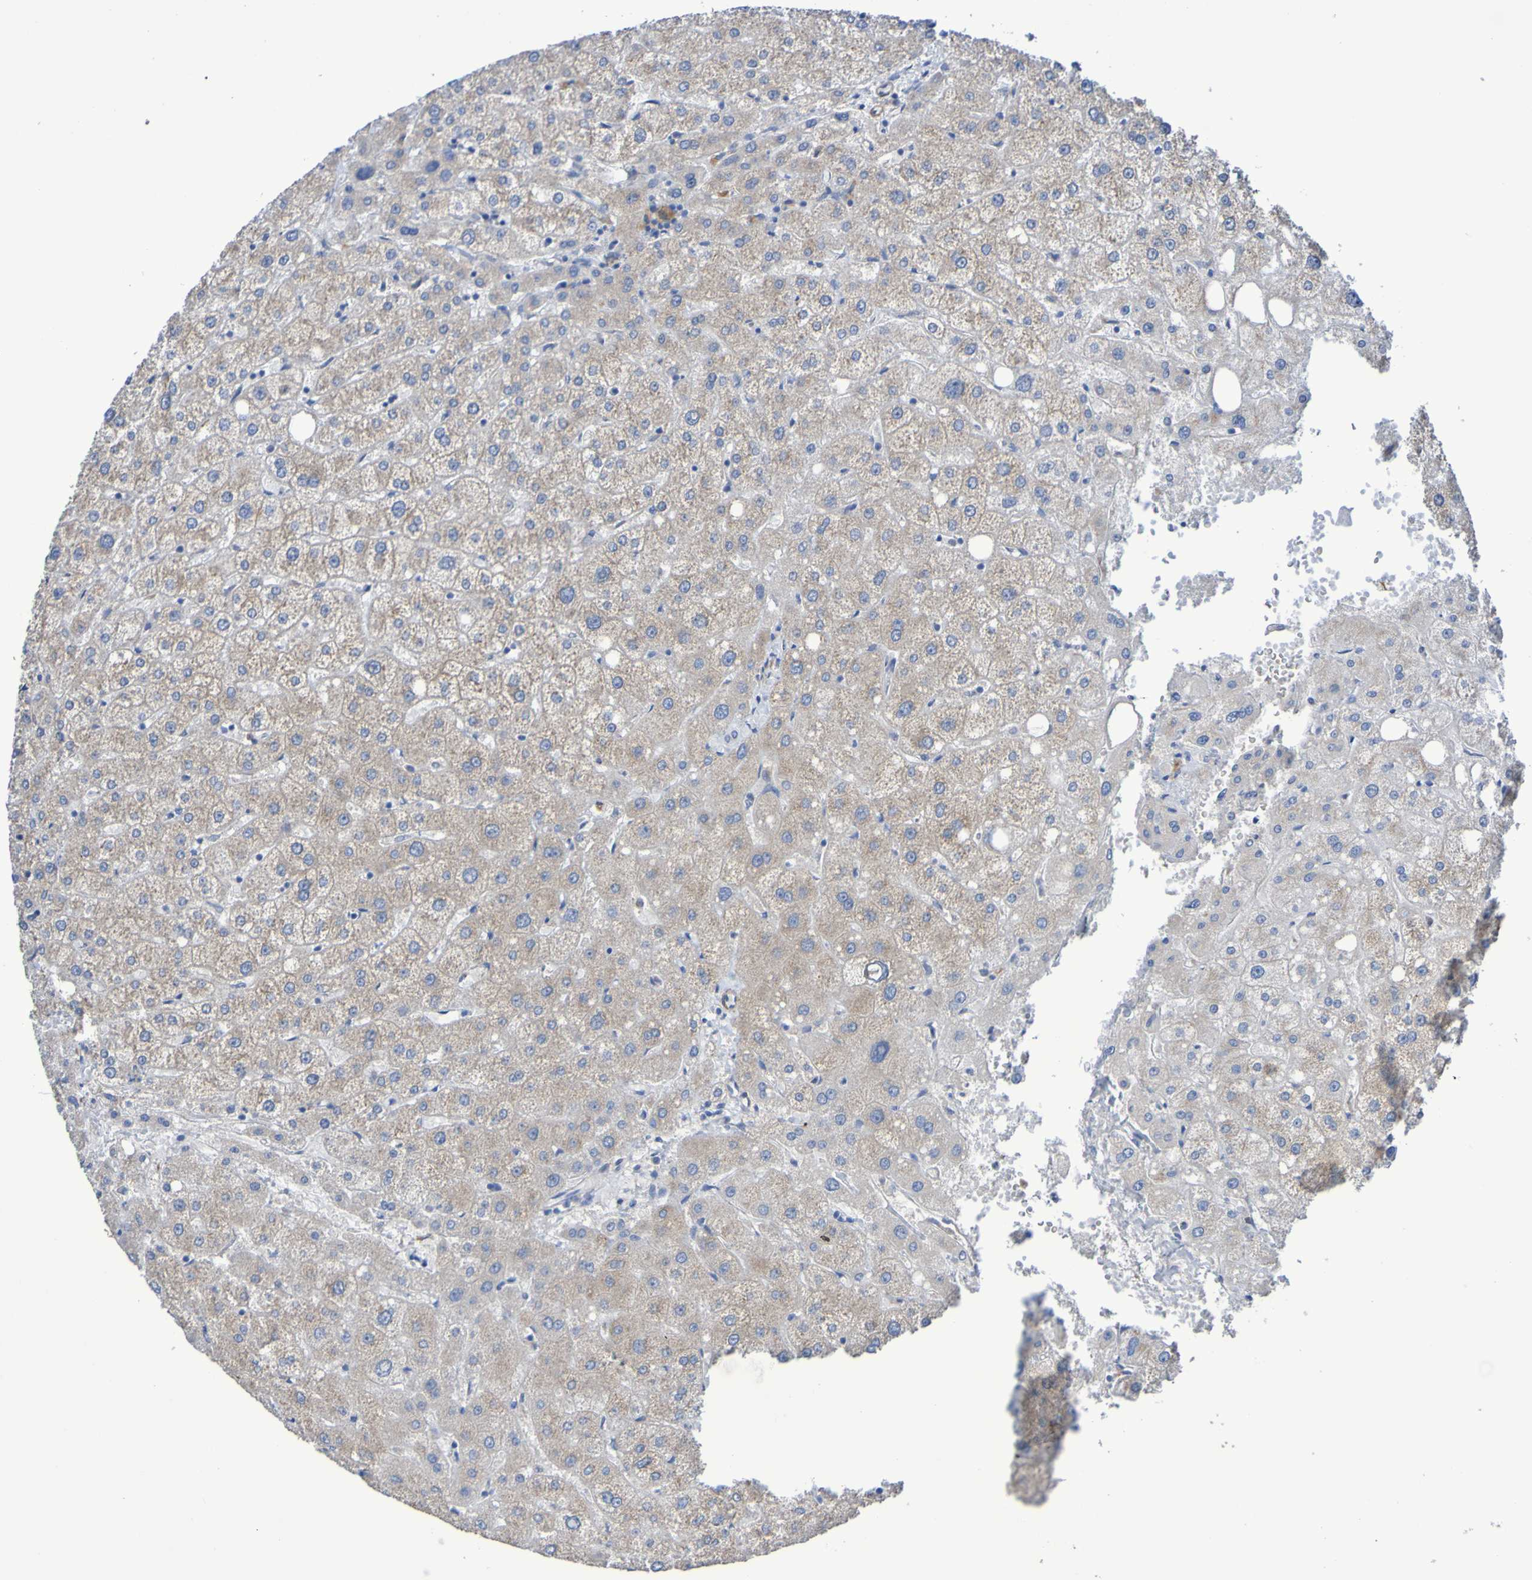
{"staining": {"intensity": "negative", "quantity": "none", "location": "none"}, "tissue": "liver", "cell_type": "Cholangiocytes", "image_type": "normal", "snomed": [{"axis": "morphology", "description": "Normal tissue, NOS"}, {"axis": "topography", "description": "Liver"}], "caption": "Cholangiocytes show no significant protein expression in unremarkable liver. (Stains: DAB immunohistochemistry with hematoxylin counter stain, Microscopy: brightfield microscopy at high magnification).", "gene": "SRPRB", "patient": {"sex": "male", "age": 73}}